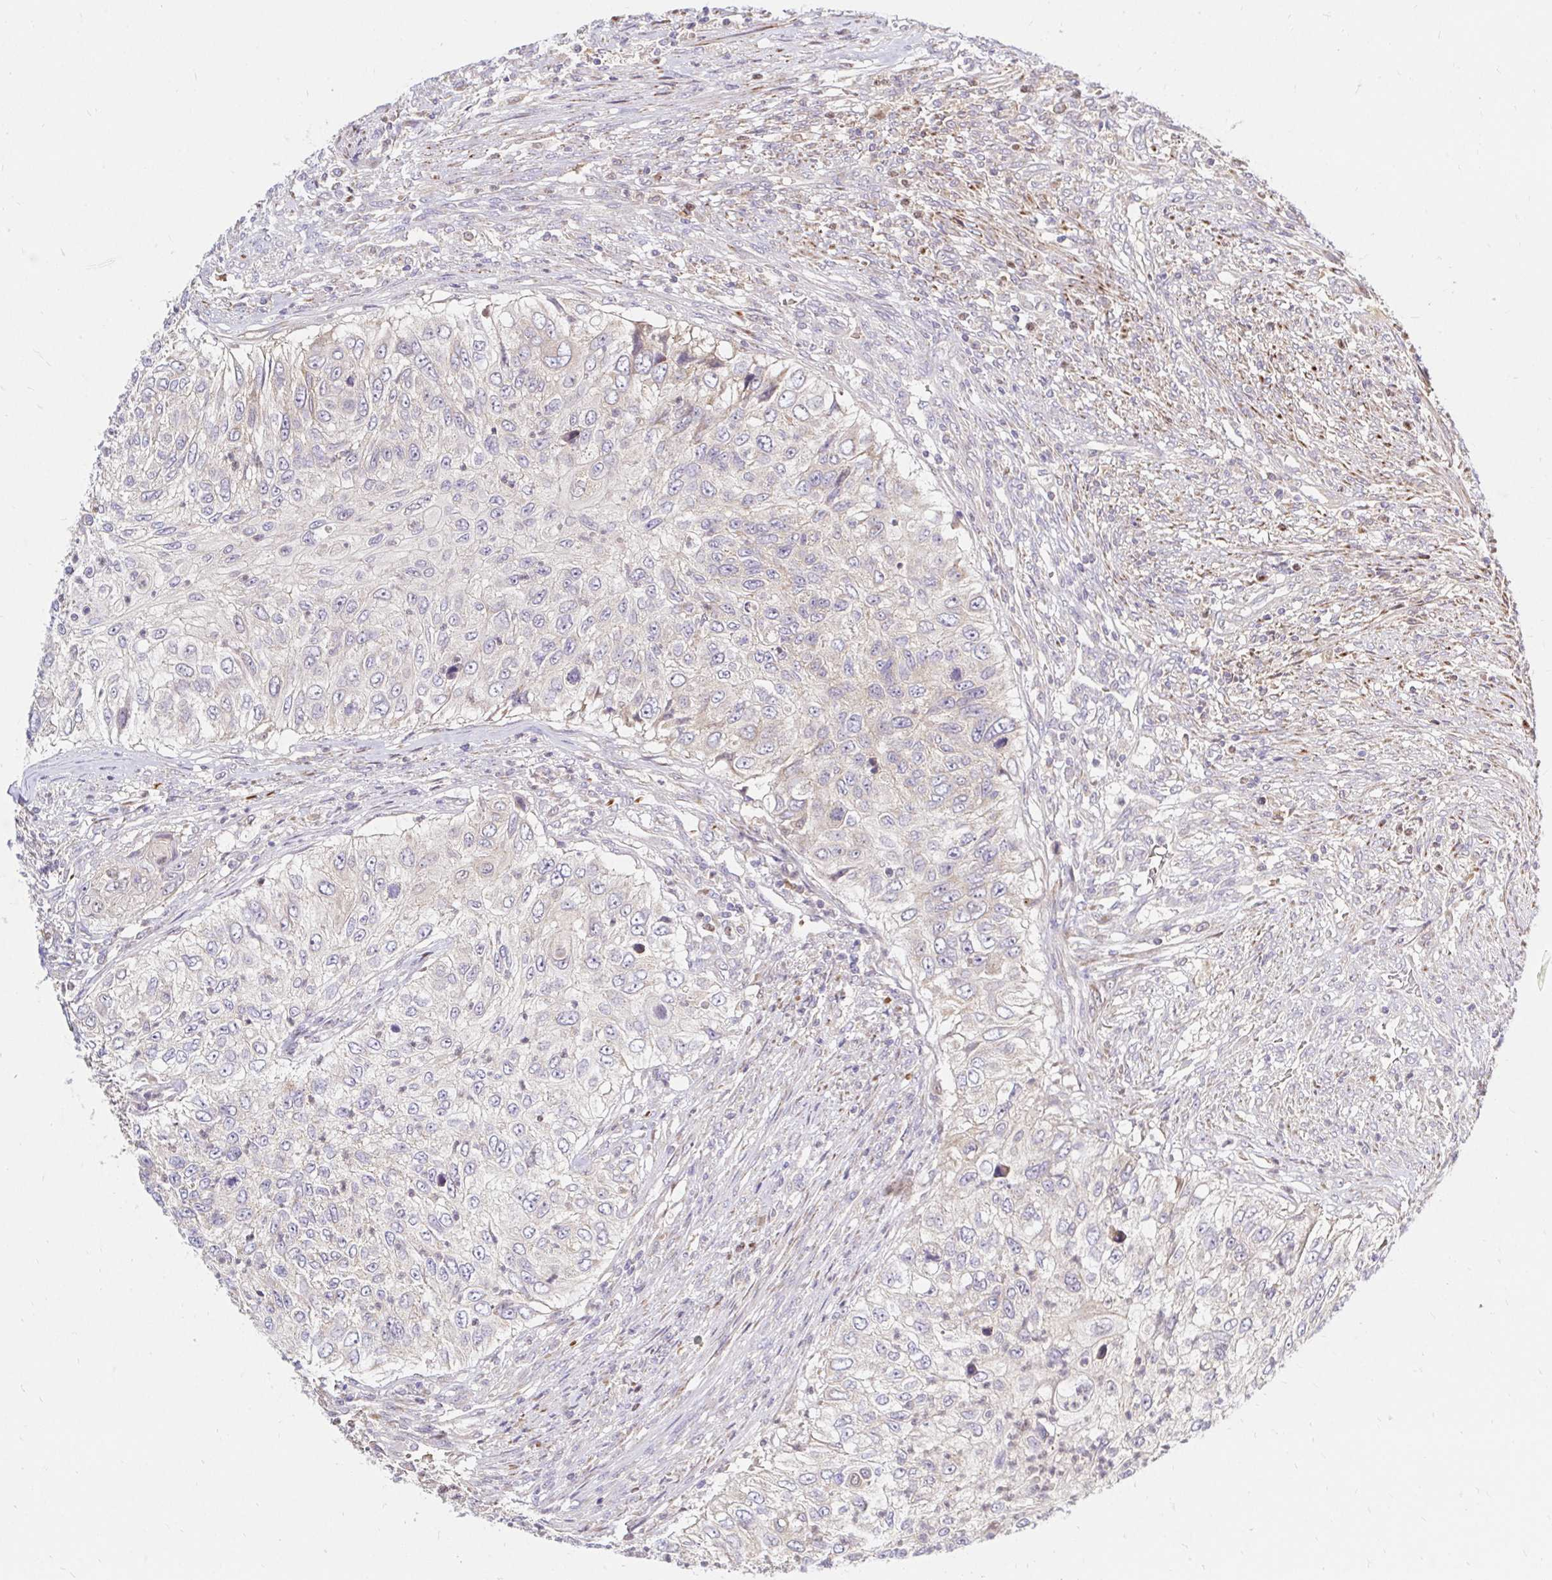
{"staining": {"intensity": "weak", "quantity": "<25%", "location": "cytoplasmic/membranous"}, "tissue": "urothelial cancer", "cell_type": "Tumor cells", "image_type": "cancer", "snomed": [{"axis": "morphology", "description": "Urothelial carcinoma, High grade"}, {"axis": "topography", "description": "Urinary bladder"}], "caption": "Immunohistochemistry of human urothelial carcinoma (high-grade) reveals no expression in tumor cells. The staining was performed using DAB (3,3'-diaminobenzidine) to visualize the protein expression in brown, while the nuclei were stained in blue with hematoxylin (Magnification: 20x).", "gene": "ARHGEF37", "patient": {"sex": "female", "age": 60}}